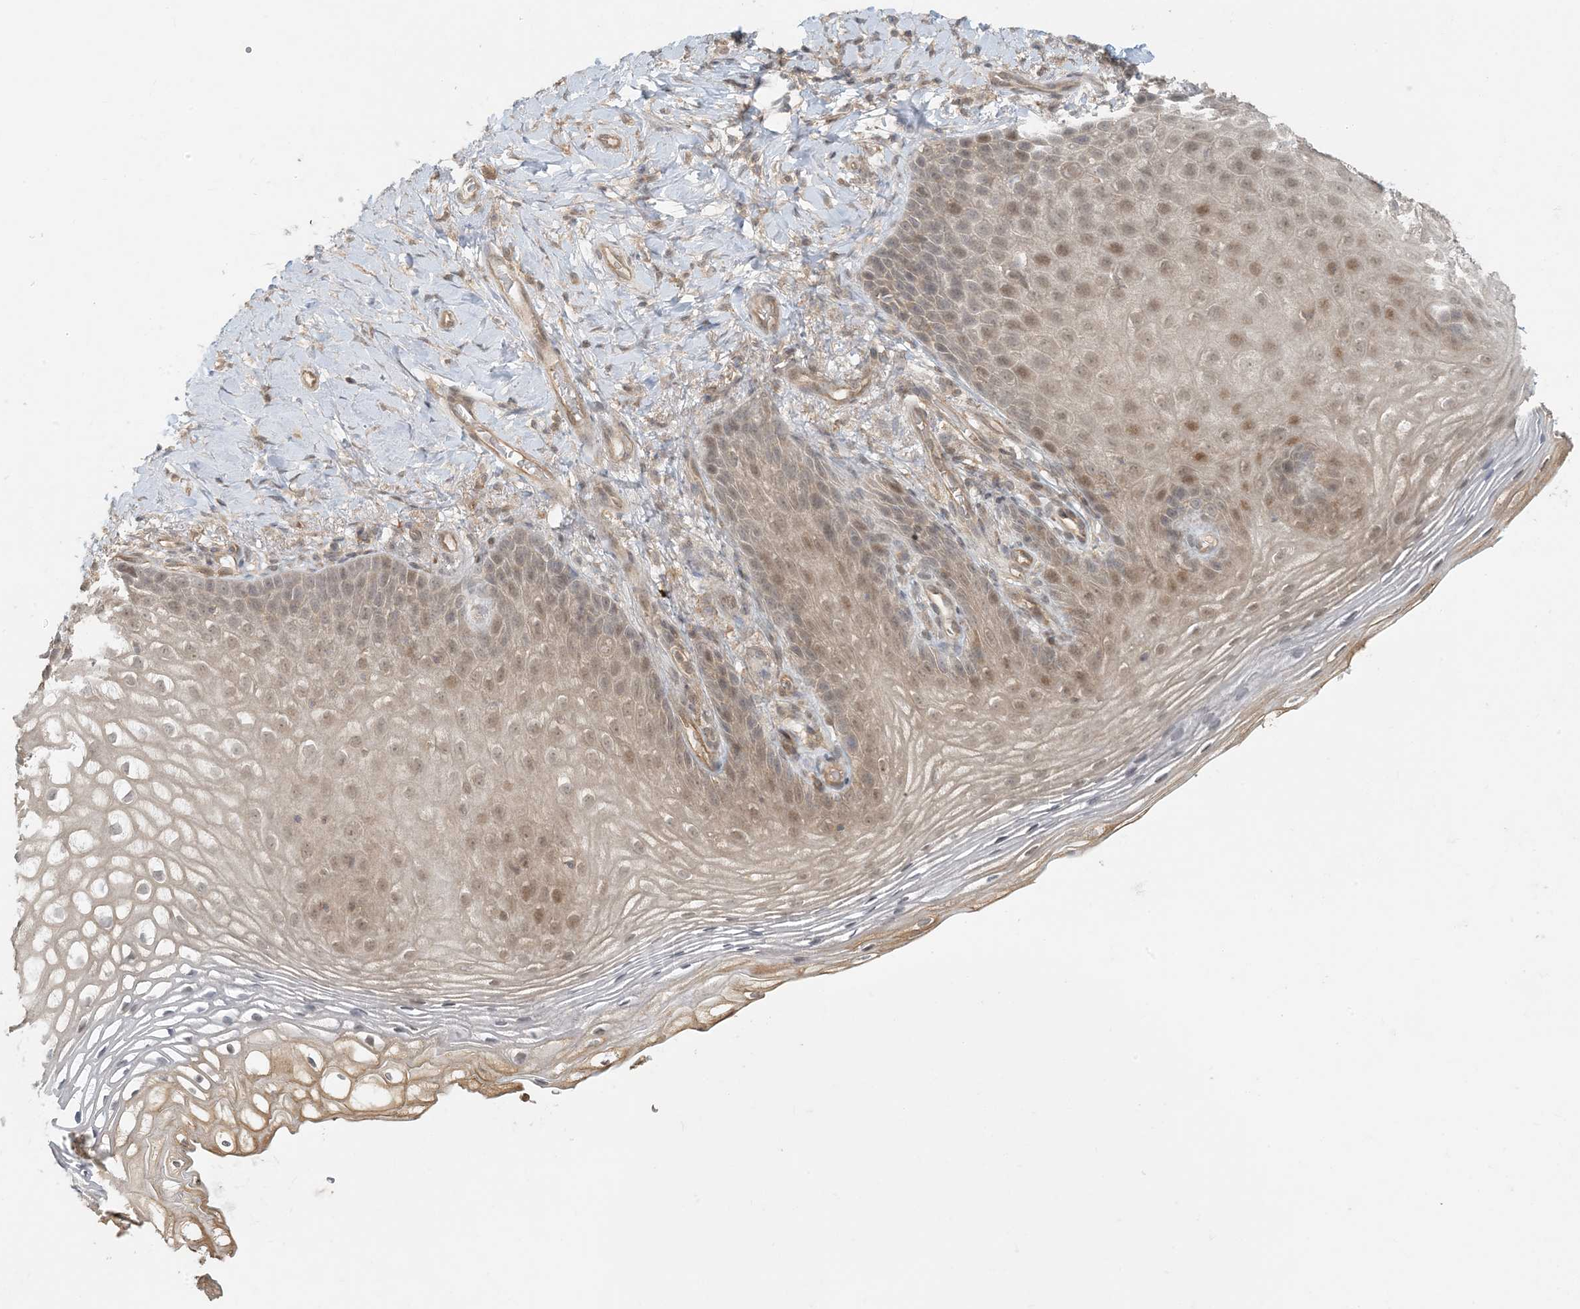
{"staining": {"intensity": "weak", "quantity": "25%-75%", "location": "cytoplasmic/membranous,nuclear"}, "tissue": "vagina", "cell_type": "Squamous epithelial cells", "image_type": "normal", "snomed": [{"axis": "morphology", "description": "Normal tissue, NOS"}, {"axis": "topography", "description": "Vagina"}], "caption": "This is a micrograph of IHC staining of benign vagina, which shows weak staining in the cytoplasmic/membranous,nuclear of squamous epithelial cells.", "gene": "OBI1", "patient": {"sex": "female", "age": 60}}